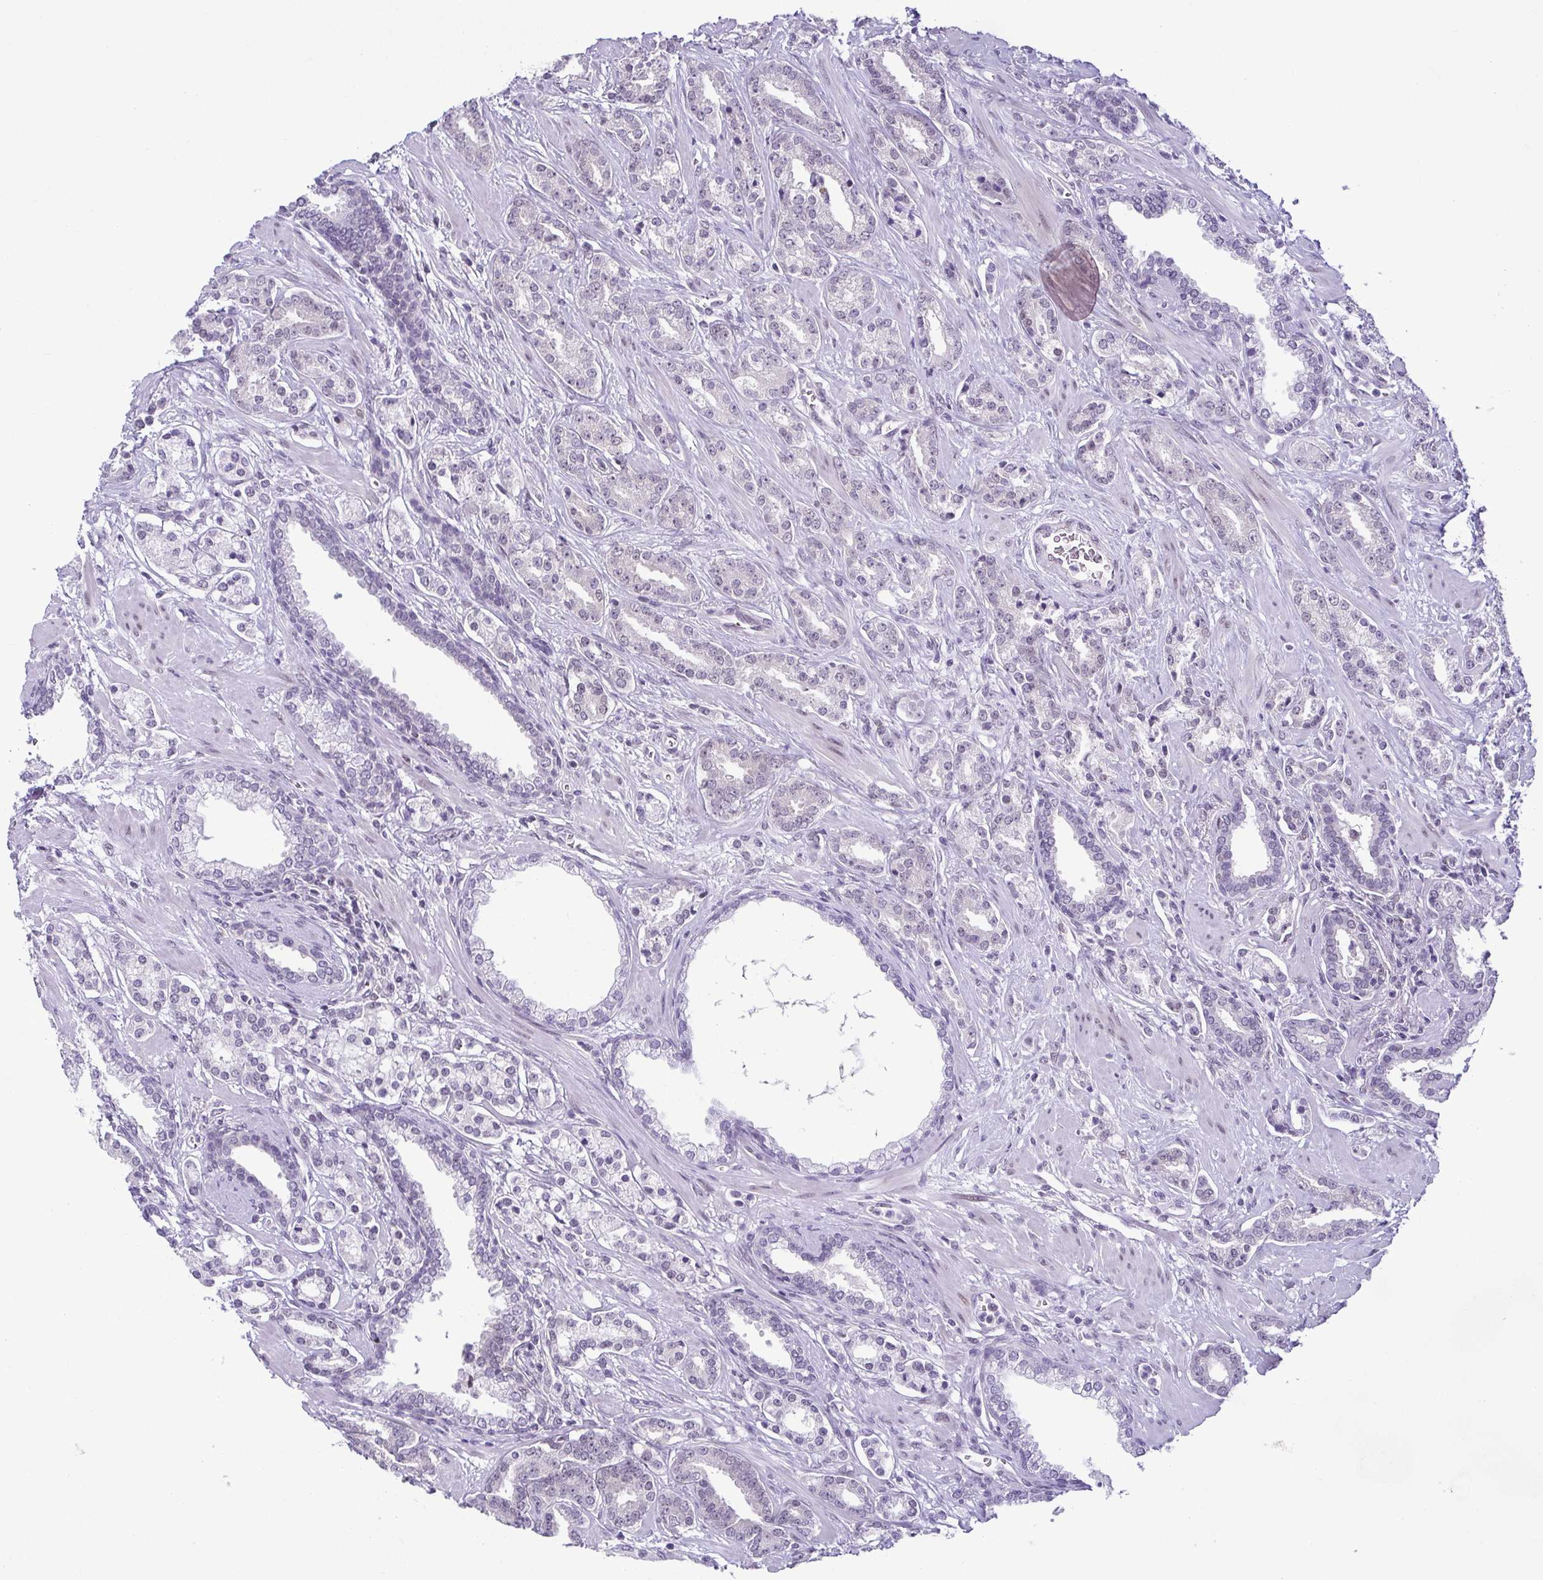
{"staining": {"intensity": "negative", "quantity": "none", "location": "none"}, "tissue": "prostate cancer", "cell_type": "Tumor cells", "image_type": "cancer", "snomed": [{"axis": "morphology", "description": "Adenocarcinoma, High grade"}, {"axis": "topography", "description": "Prostate"}], "caption": "There is no significant staining in tumor cells of prostate cancer (adenocarcinoma (high-grade)). Brightfield microscopy of IHC stained with DAB (brown) and hematoxylin (blue), captured at high magnification.", "gene": "RBM3", "patient": {"sex": "male", "age": 60}}